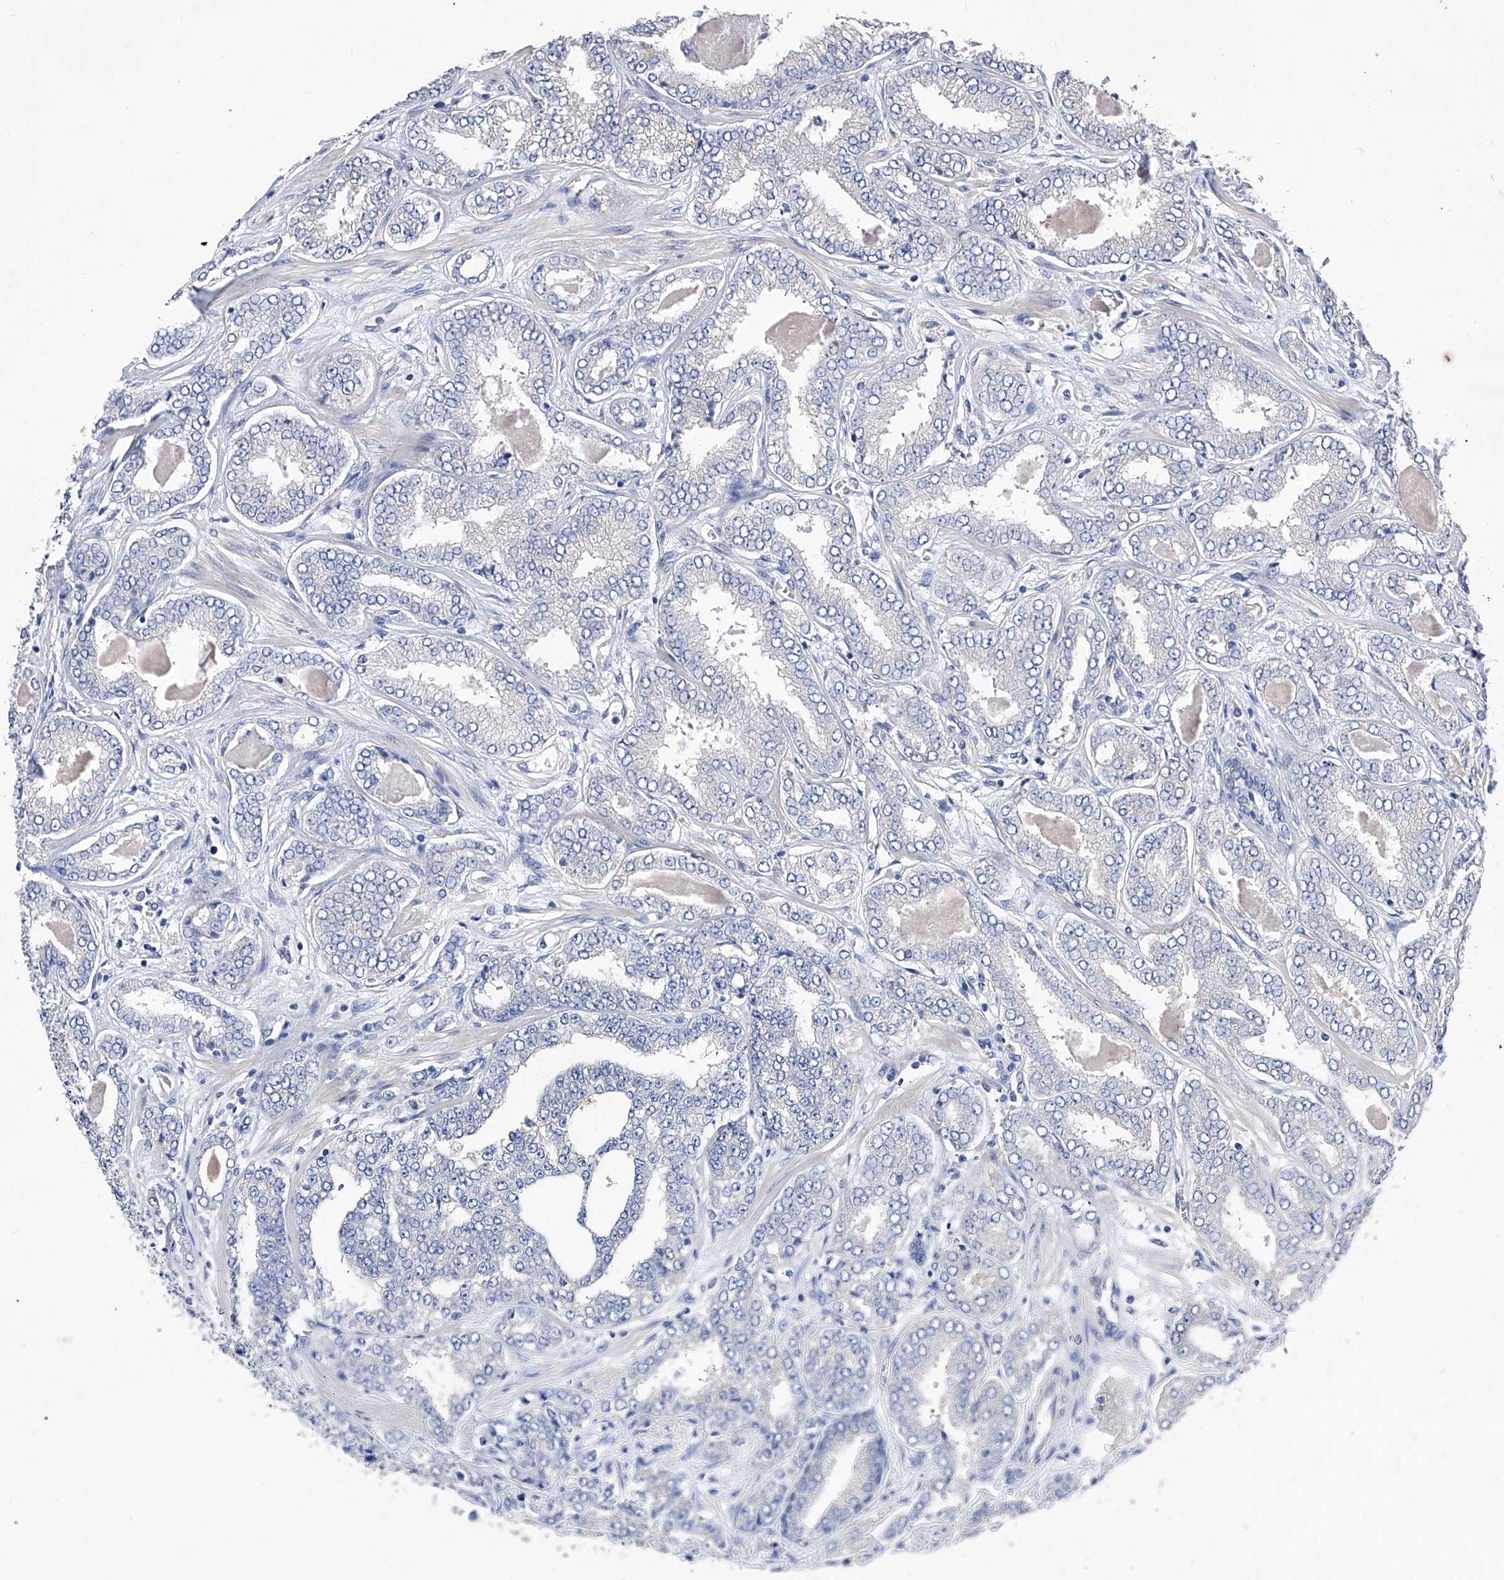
{"staining": {"intensity": "negative", "quantity": "none", "location": "none"}, "tissue": "prostate cancer", "cell_type": "Tumor cells", "image_type": "cancer", "snomed": [{"axis": "morphology", "description": "Adenocarcinoma, High grade"}, {"axis": "topography", "description": "Prostate"}], "caption": "Immunohistochemistry micrograph of neoplastic tissue: prostate cancer stained with DAB exhibits no significant protein expression in tumor cells.", "gene": "TJAP1", "patient": {"sex": "male", "age": 71}}